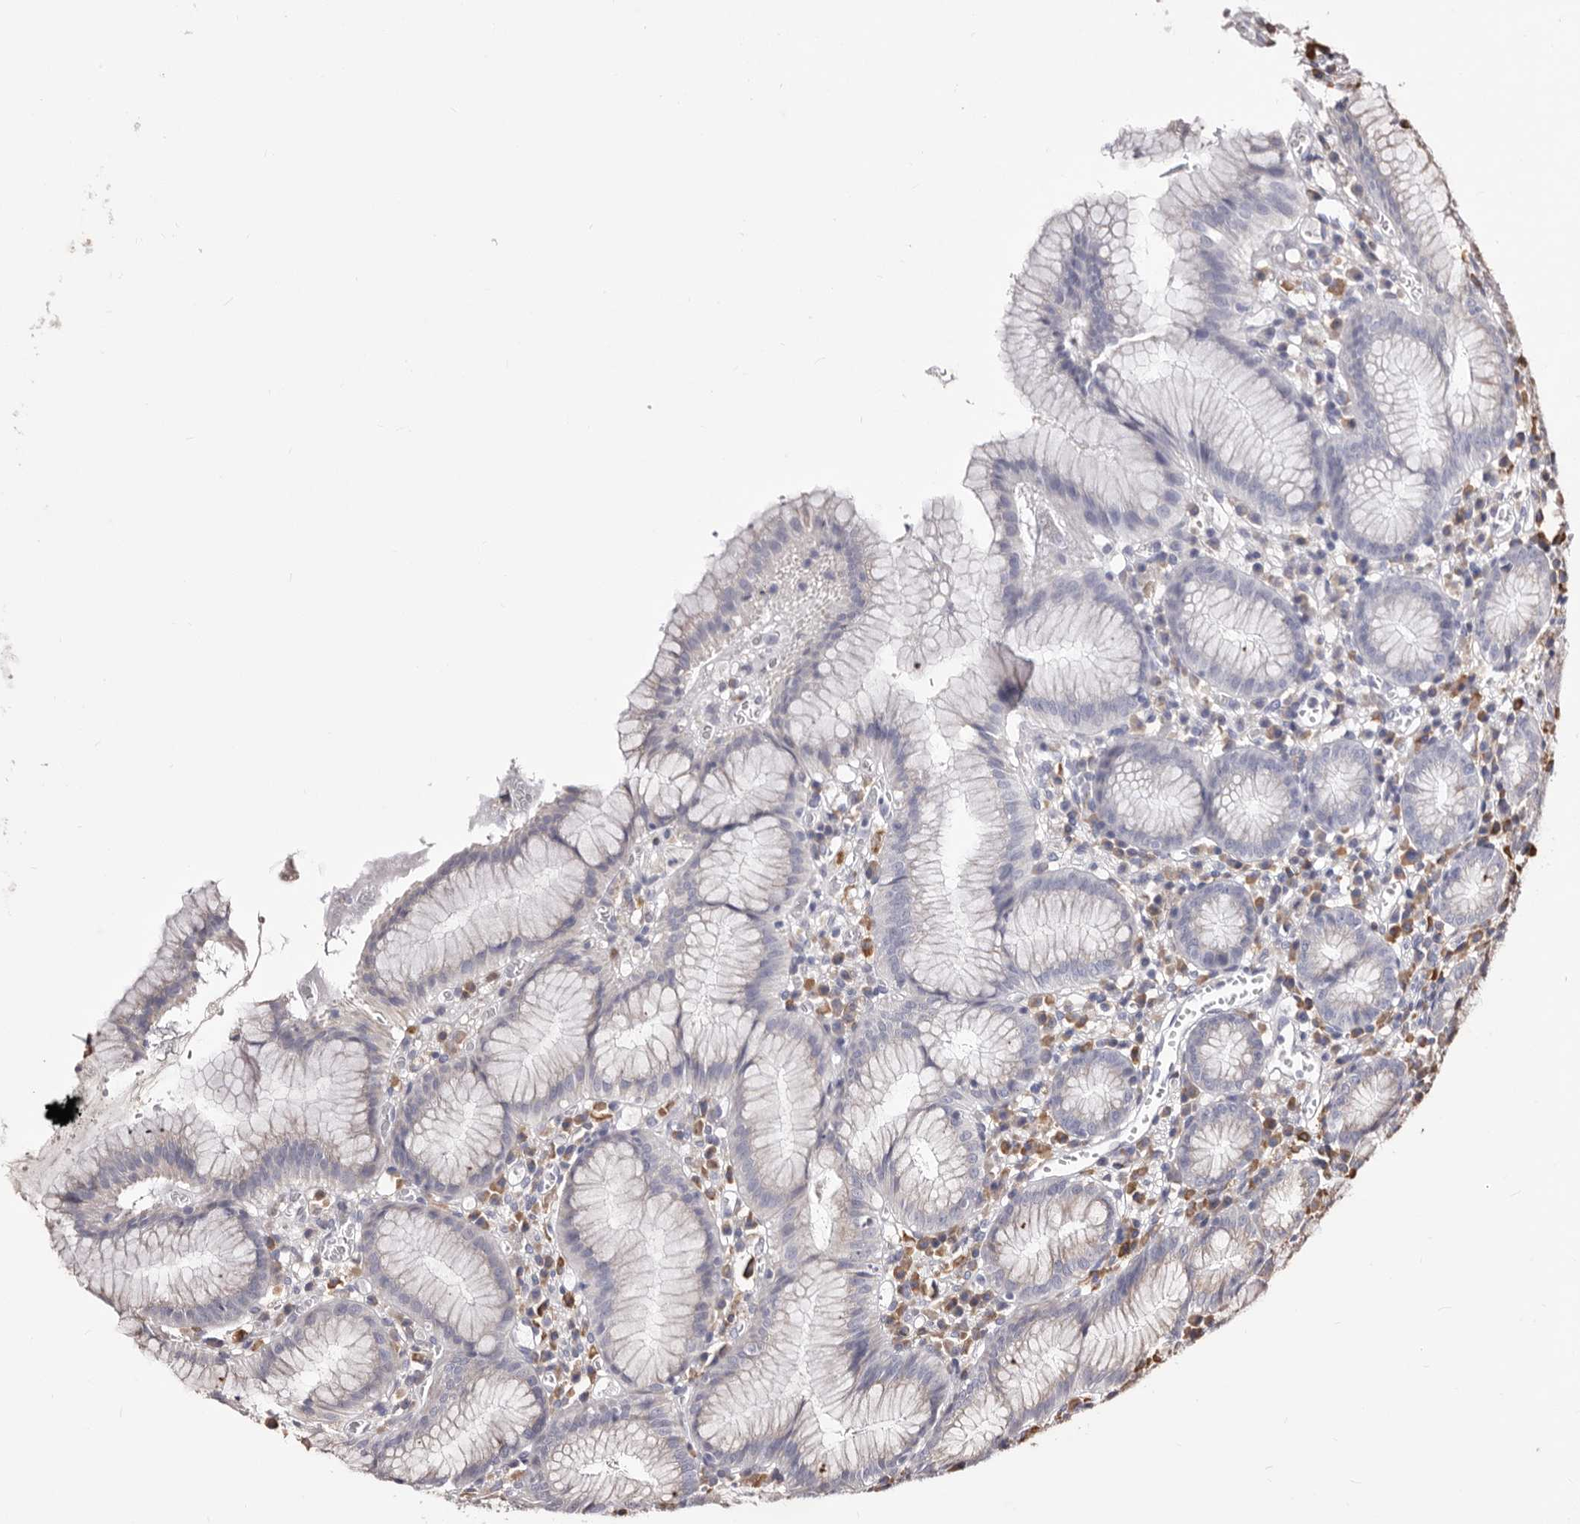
{"staining": {"intensity": "moderate", "quantity": "<25%", "location": "cytoplasmic/membranous"}, "tissue": "stomach", "cell_type": "Glandular cells", "image_type": "normal", "snomed": [{"axis": "morphology", "description": "Normal tissue, NOS"}, {"axis": "topography", "description": "Stomach"}], "caption": "Immunohistochemical staining of benign stomach displays low levels of moderate cytoplasmic/membranous staining in about <25% of glandular cells.", "gene": "ACBD6", "patient": {"sex": "male", "age": 55}}